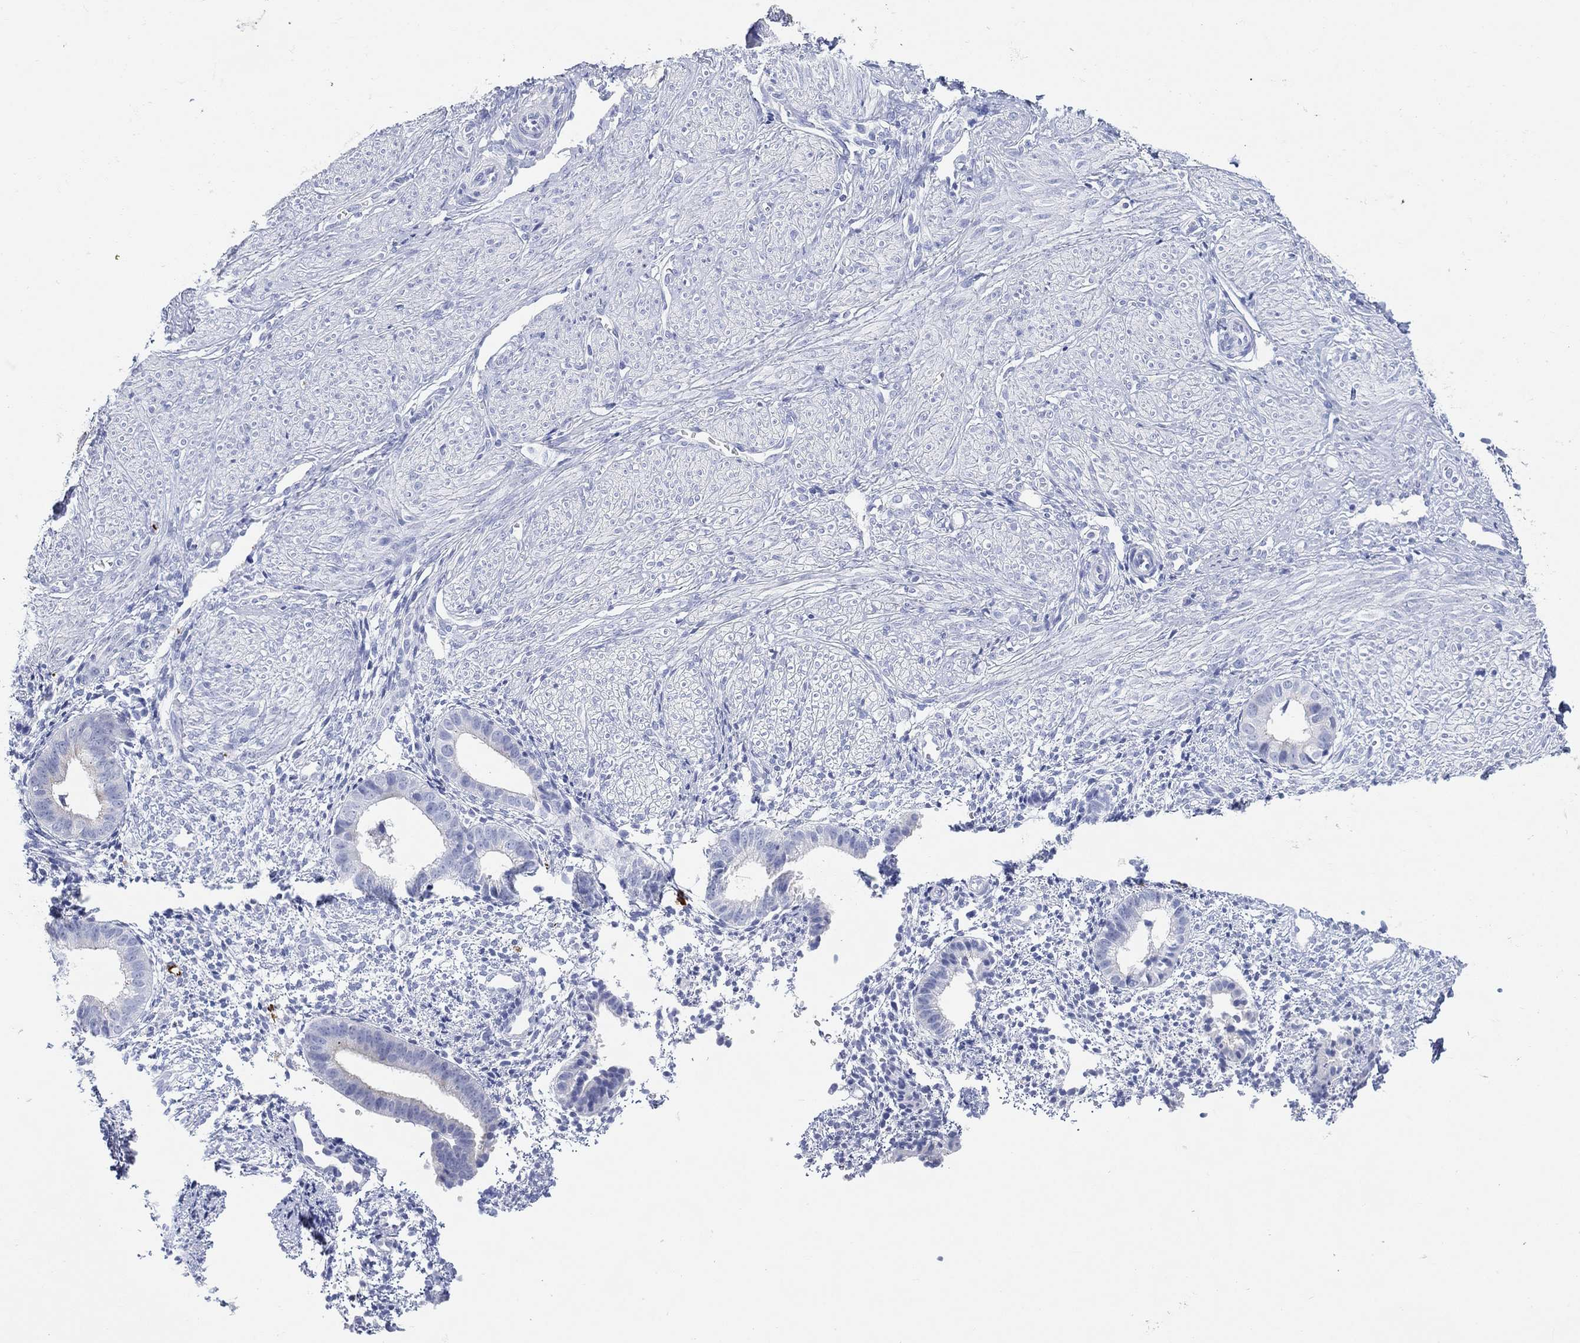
{"staining": {"intensity": "negative", "quantity": "none", "location": "none"}, "tissue": "endometrium", "cell_type": "Cells in endometrial stroma", "image_type": "normal", "snomed": [{"axis": "morphology", "description": "Normal tissue, NOS"}, {"axis": "topography", "description": "Endometrium"}], "caption": "Protein analysis of normal endometrium reveals no significant staining in cells in endometrial stroma. (DAB (3,3'-diaminobenzidine) immunohistochemistry, high magnification).", "gene": "FMO1", "patient": {"sex": "female", "age": 47}}